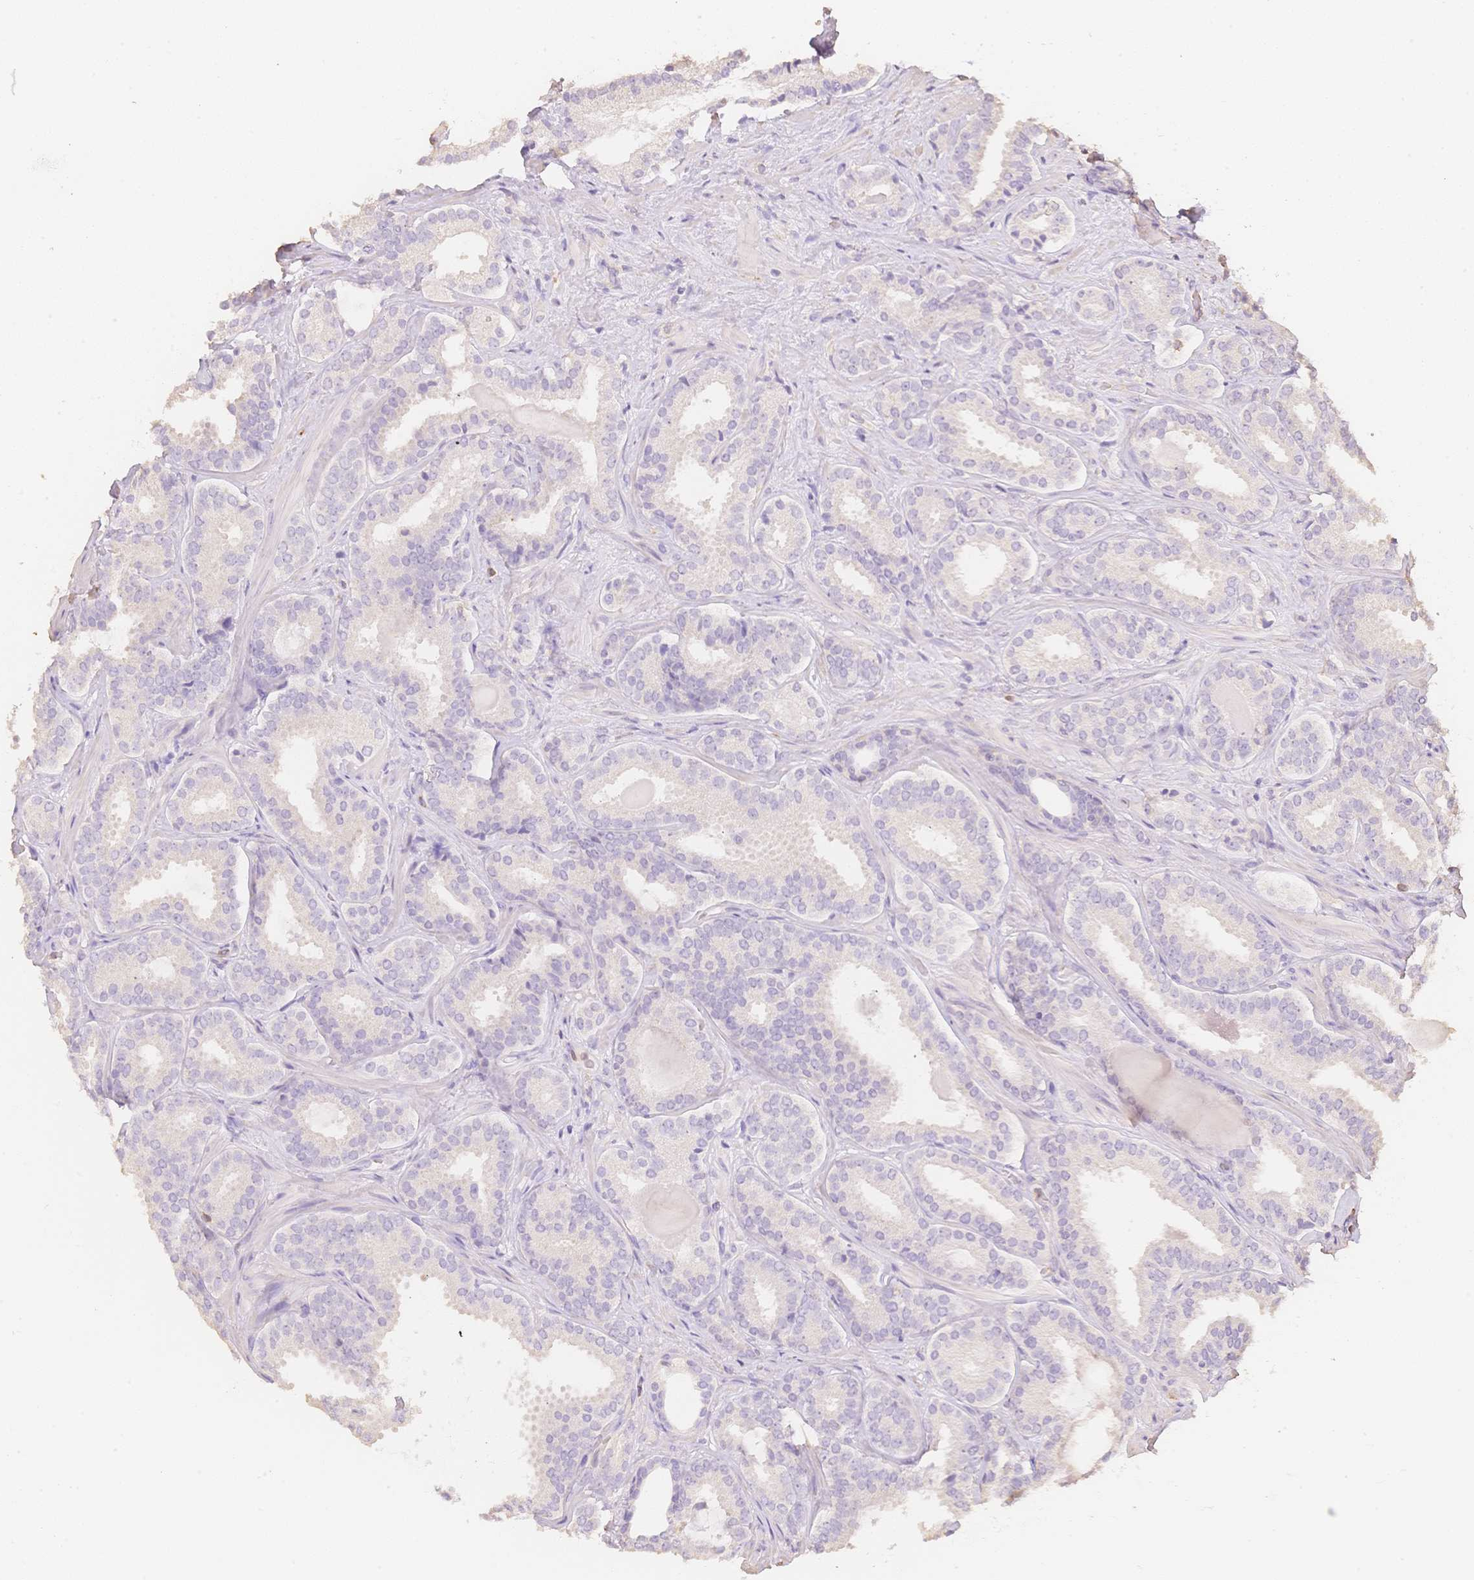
{"staining": {"intensity": "negative", "quantity": "none", "location": "none"}, "tissue": "prostate cancer", "cell_type": "Tumor cells", "image_type": "cancer", "snomed": [{"axis": "morphology", "description": "Adenocarcinoma, High grade"}, {"axis": "topography", "description": "Prostate"}], "caption": "The image shows no staining of tumor cells in high-grade adenocarcinoma (prostate). Nuclei are stained in blue.", "gene": "MBOAT7", "patient": {"sex": "male", "age": 65}}